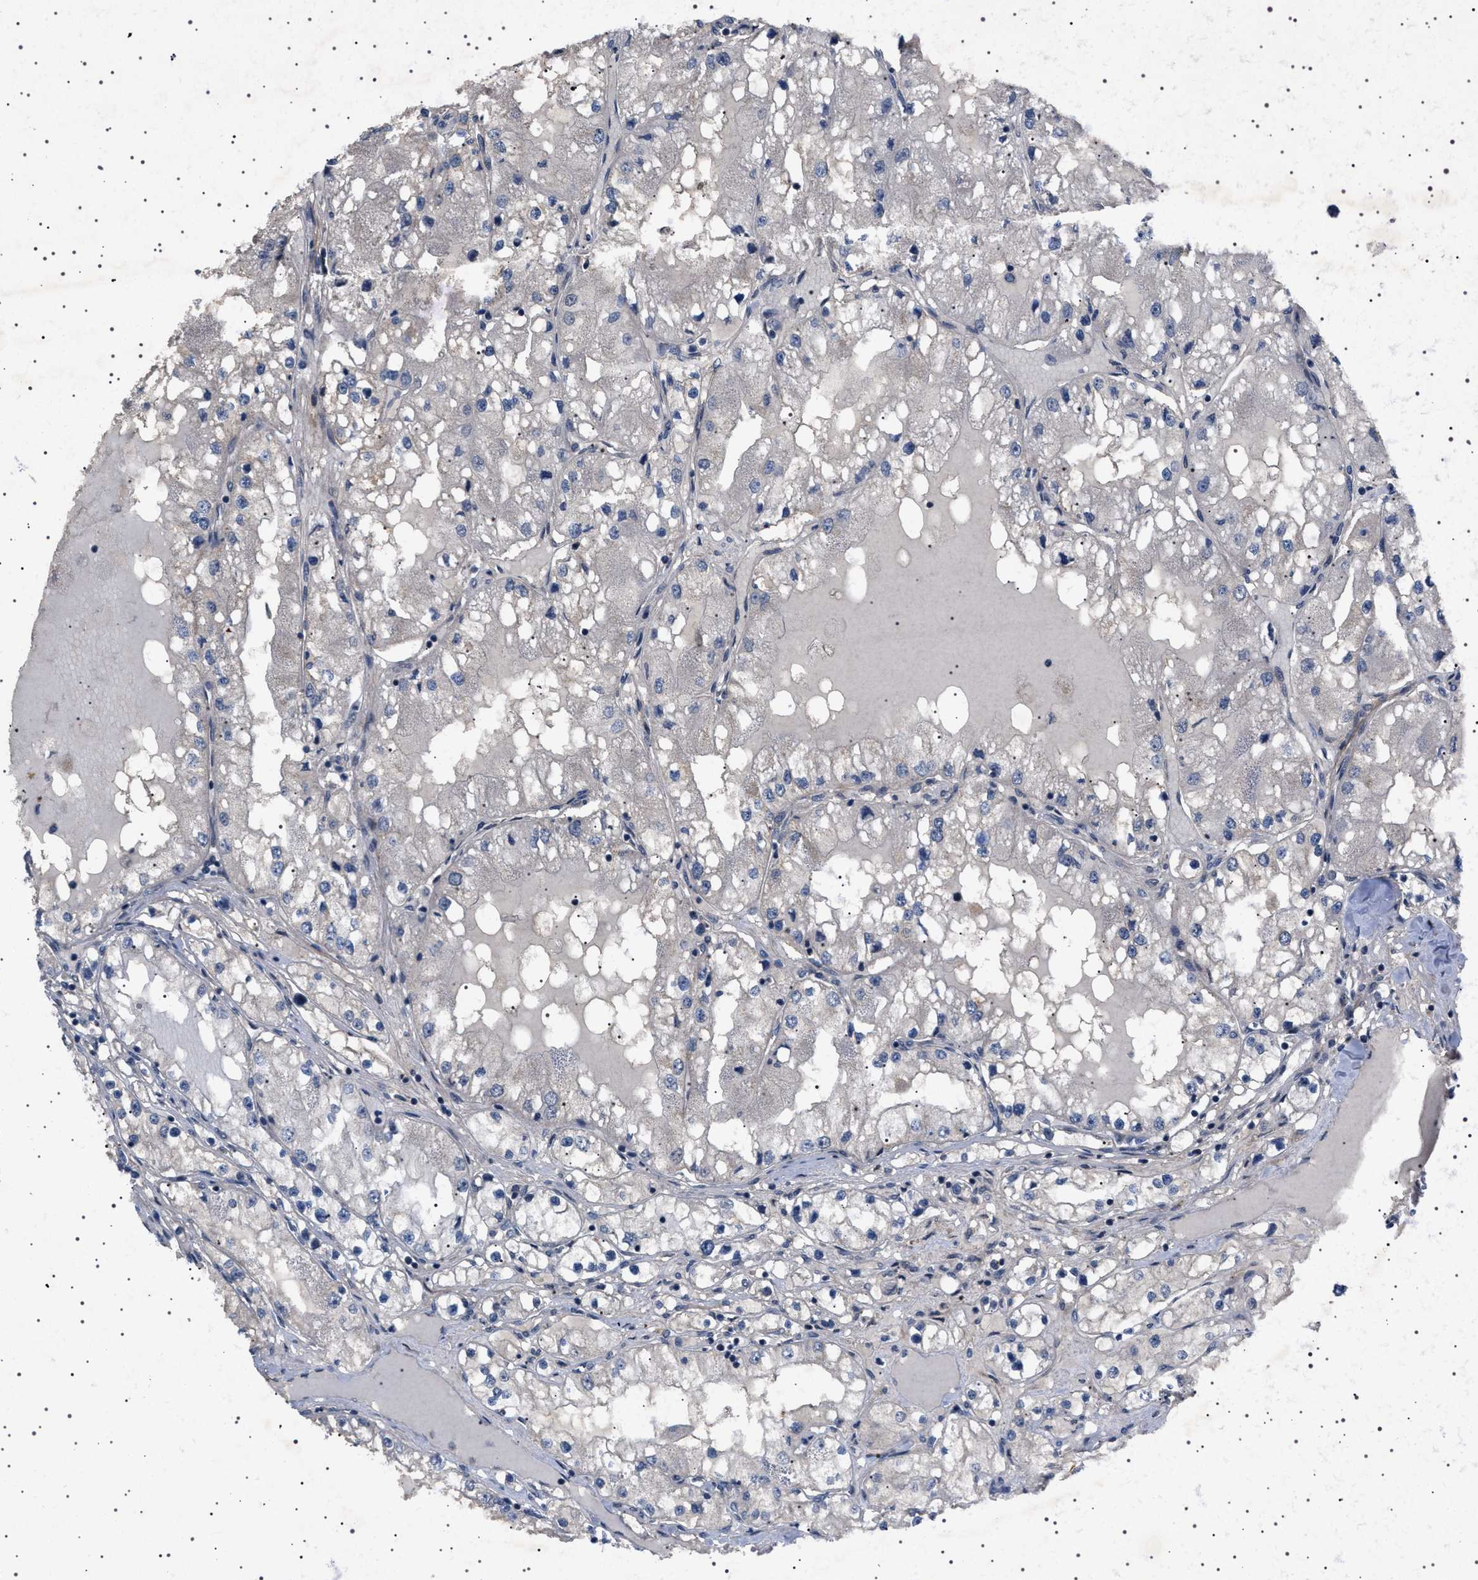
{"staining": {"intensity": "negative", "quantity": "none", "location": "none"}, "tissue": "renal cancer", "cell_type": "Tumor cells", "image_type": "cancer", "snomed": [{"axis": "morphology", "description": "Adenocarcinoma, NOS"}, {"axis": "topography", "description": "Kidney"}], "caption": "This is an immunohistochemistry histopathology image of human renal adenocarcinoma. There is no expression in tumor cells.", "gene": "HTR1A", "patient": {"sex": "male", "age": 68}}